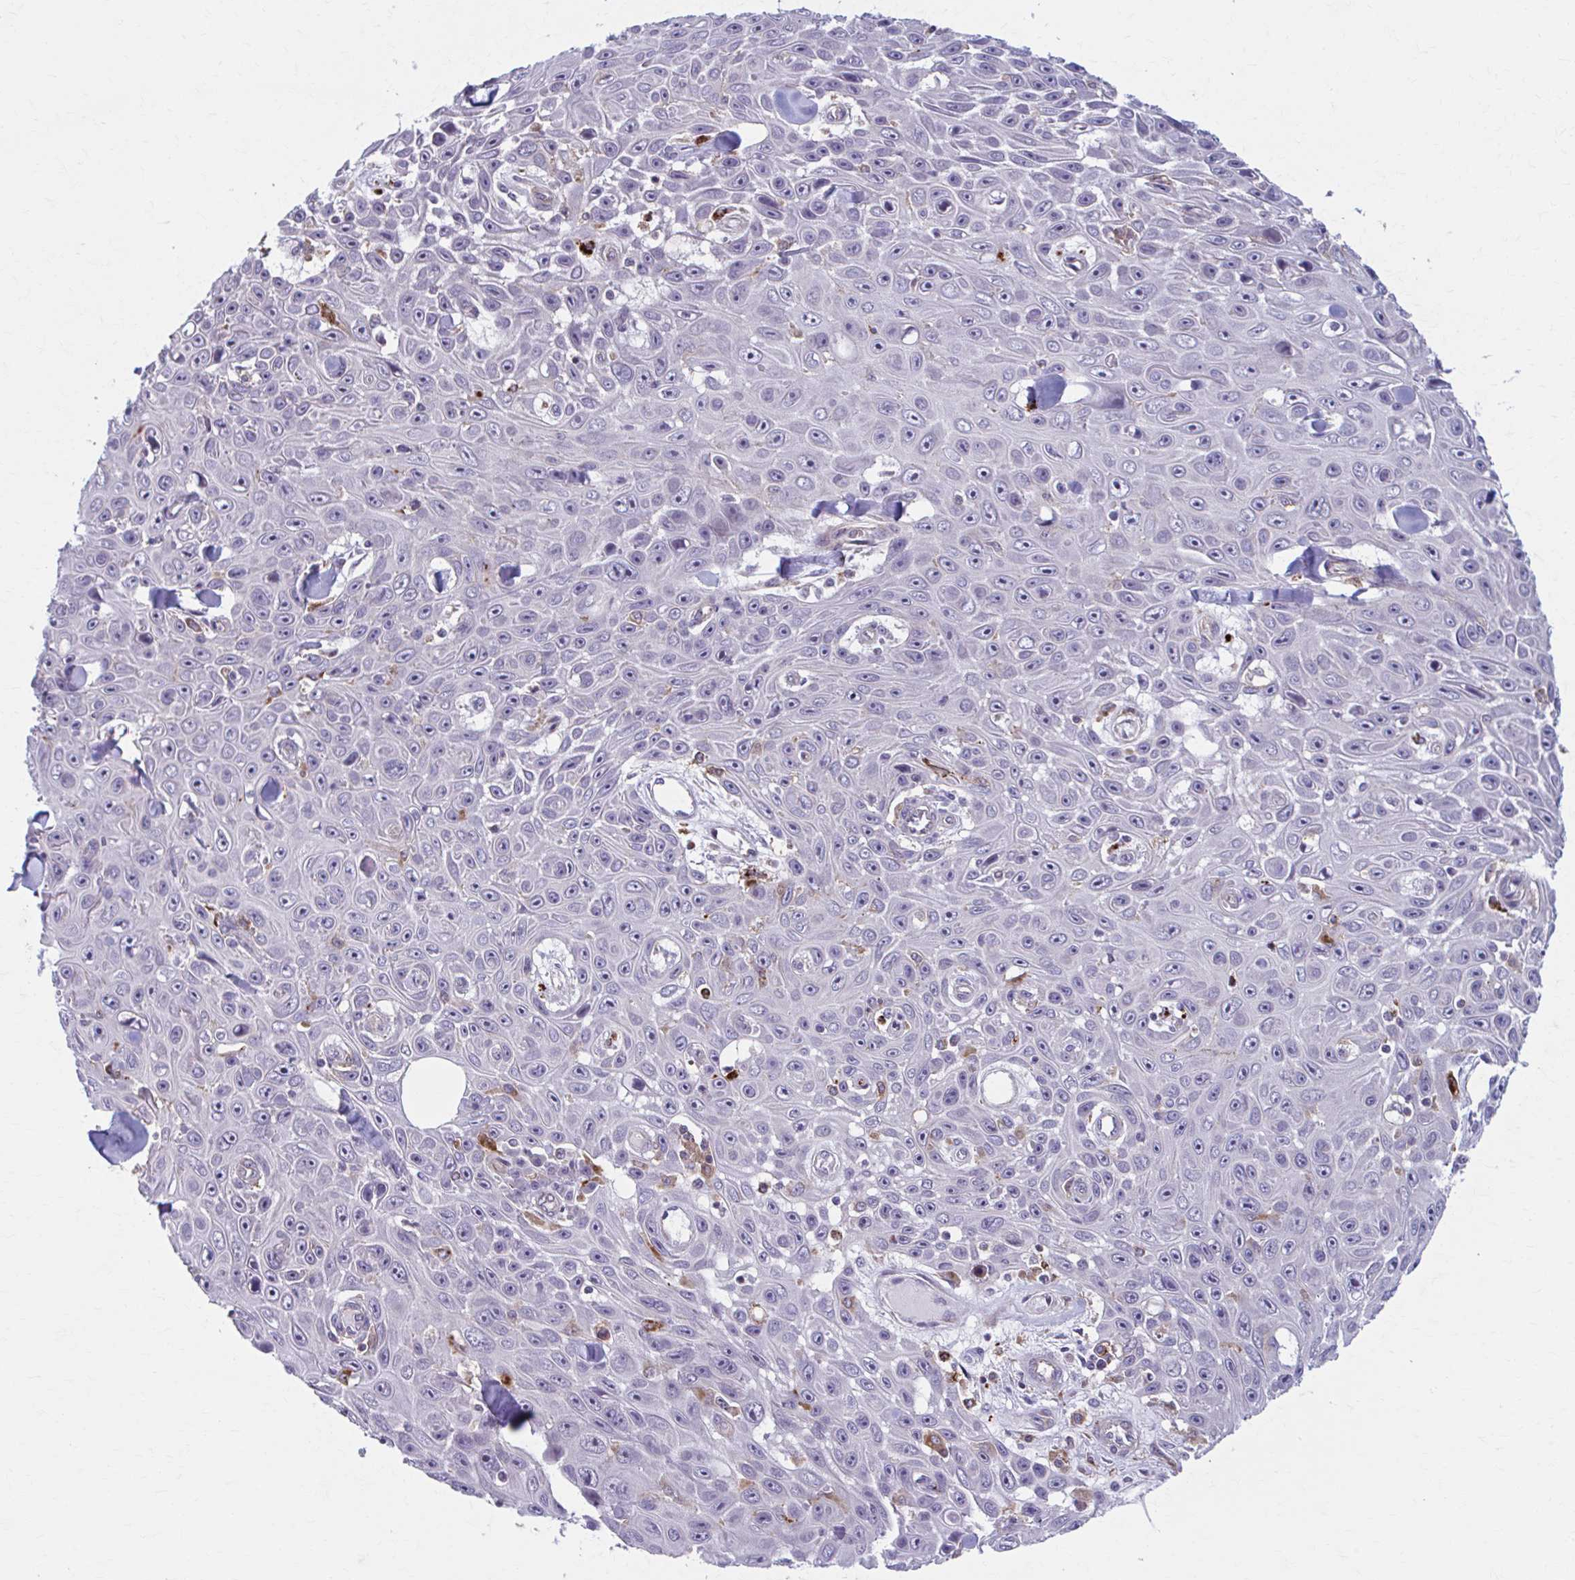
{"staining": {"intensity": "negative", "quantity": "none", "location": "none"}, "tissue": "skin cancer", "cell_type": "Tumor cells", "image_type": "cancer", "snomed": [{"axis": "morphology", "description": "Squamous cell carcinoma, NOS"}, {"axis": "topography", "description": "Skin"}], "caption": "The micrograph exhibits no significant staining in tumor cells of skin cancer. (Brightfield microscopy of DAB (3,3'-diaminobenzidine) immunohistochemistry at high magnification).", "gene": "ADAT3", "patient": {"sex": "male", "age": 82}}